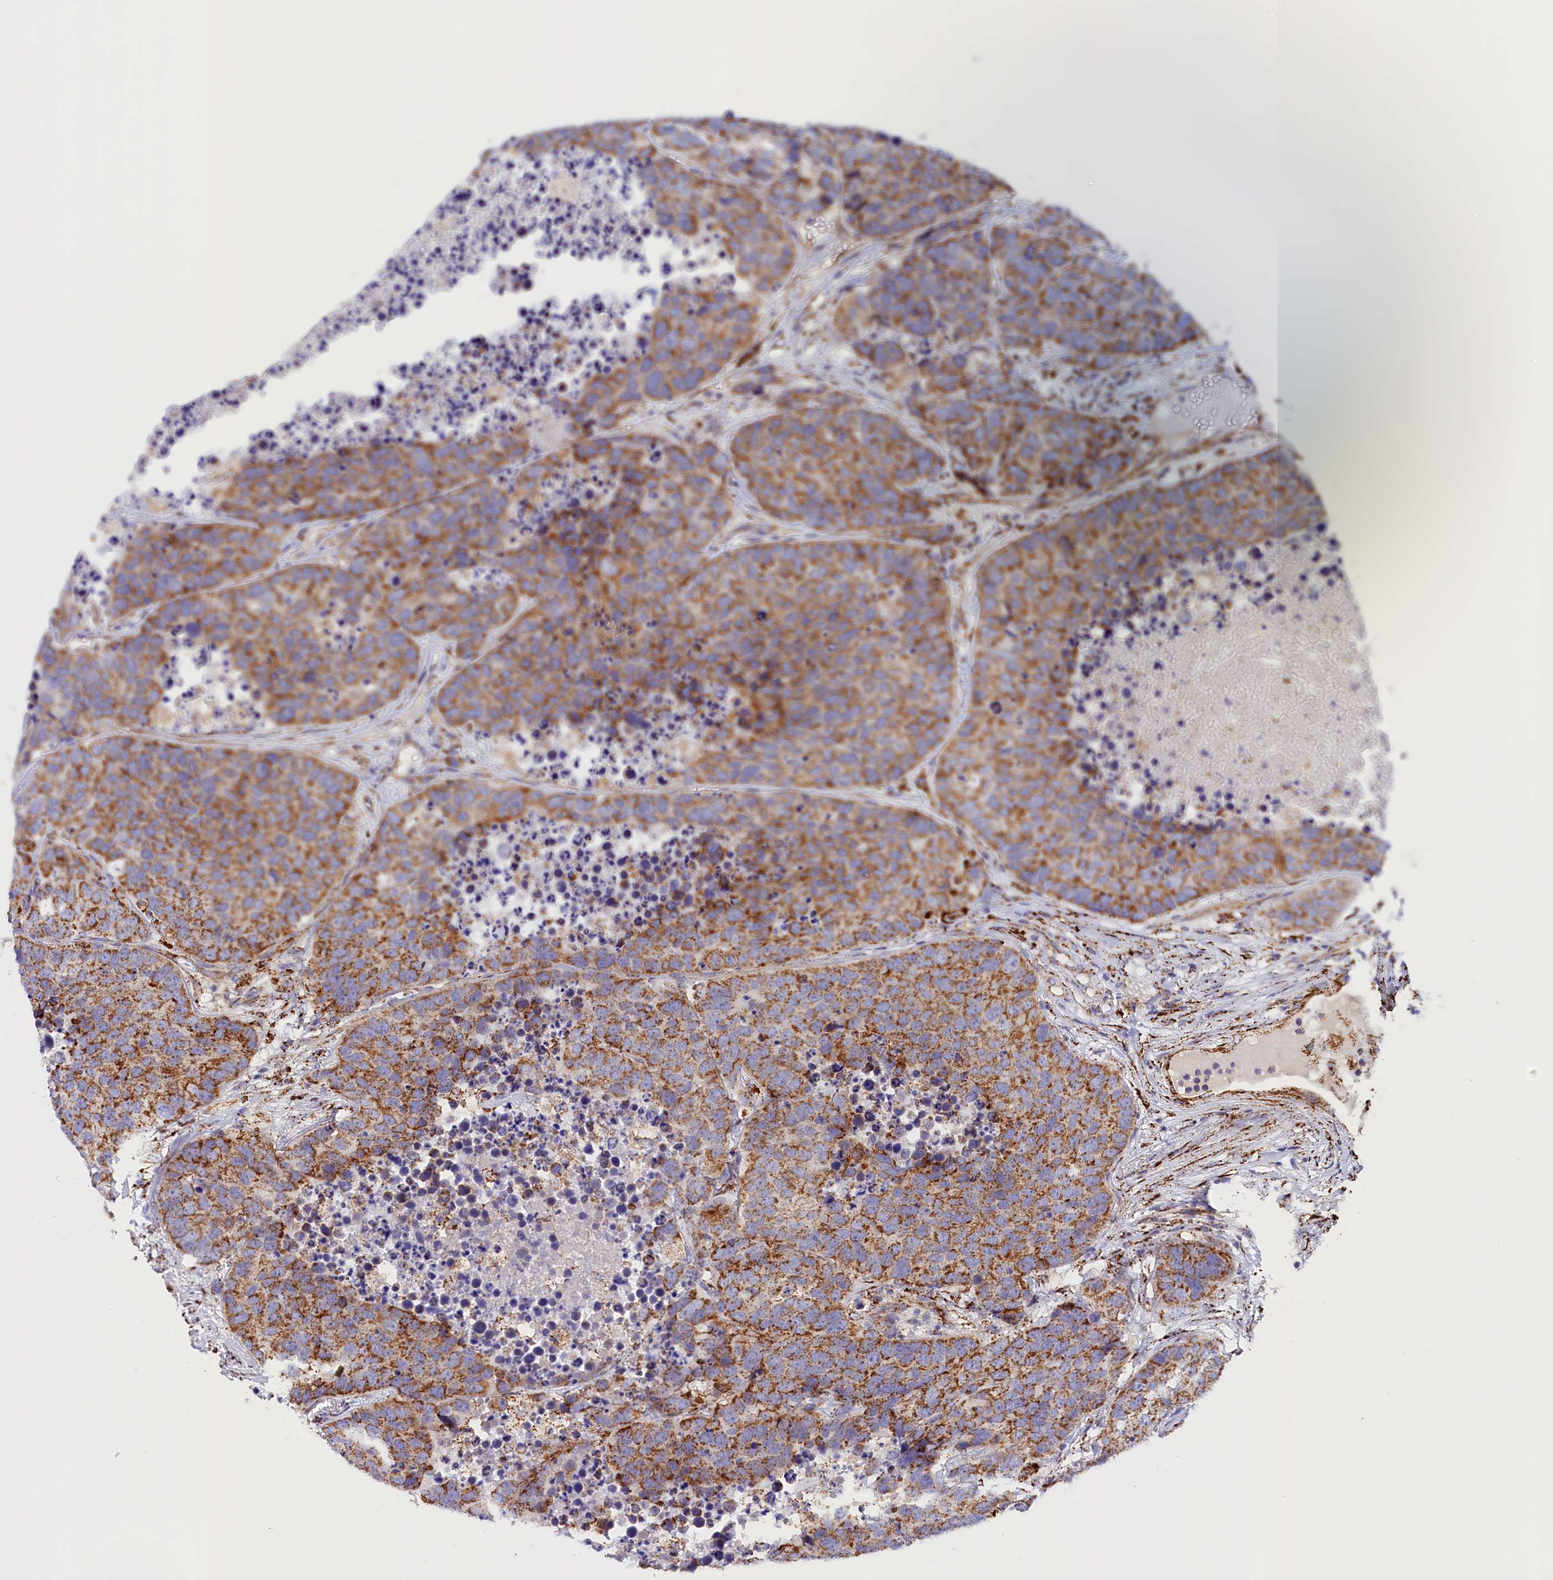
{"staining": {"intensity": "strong", "quantity": ">75%", "location": "cytoplasmic/membranous"}, "tissue": "carcinoid", "cell_type": "Tumor cells", "image_type": "cancer", "snomed": [{"axis": "morphology", "description": "Carcinoid, malignant, NOS"}, {"axis": "topography", "description": "Lung"}], "caption": "A high amount of strong cytoplasmic/membranous positivity is identified in approximately >75% of tumor cells in carcinoid tissue.", "gene": "AKTIP", "patient": {"sex": "male", "age": 60}}